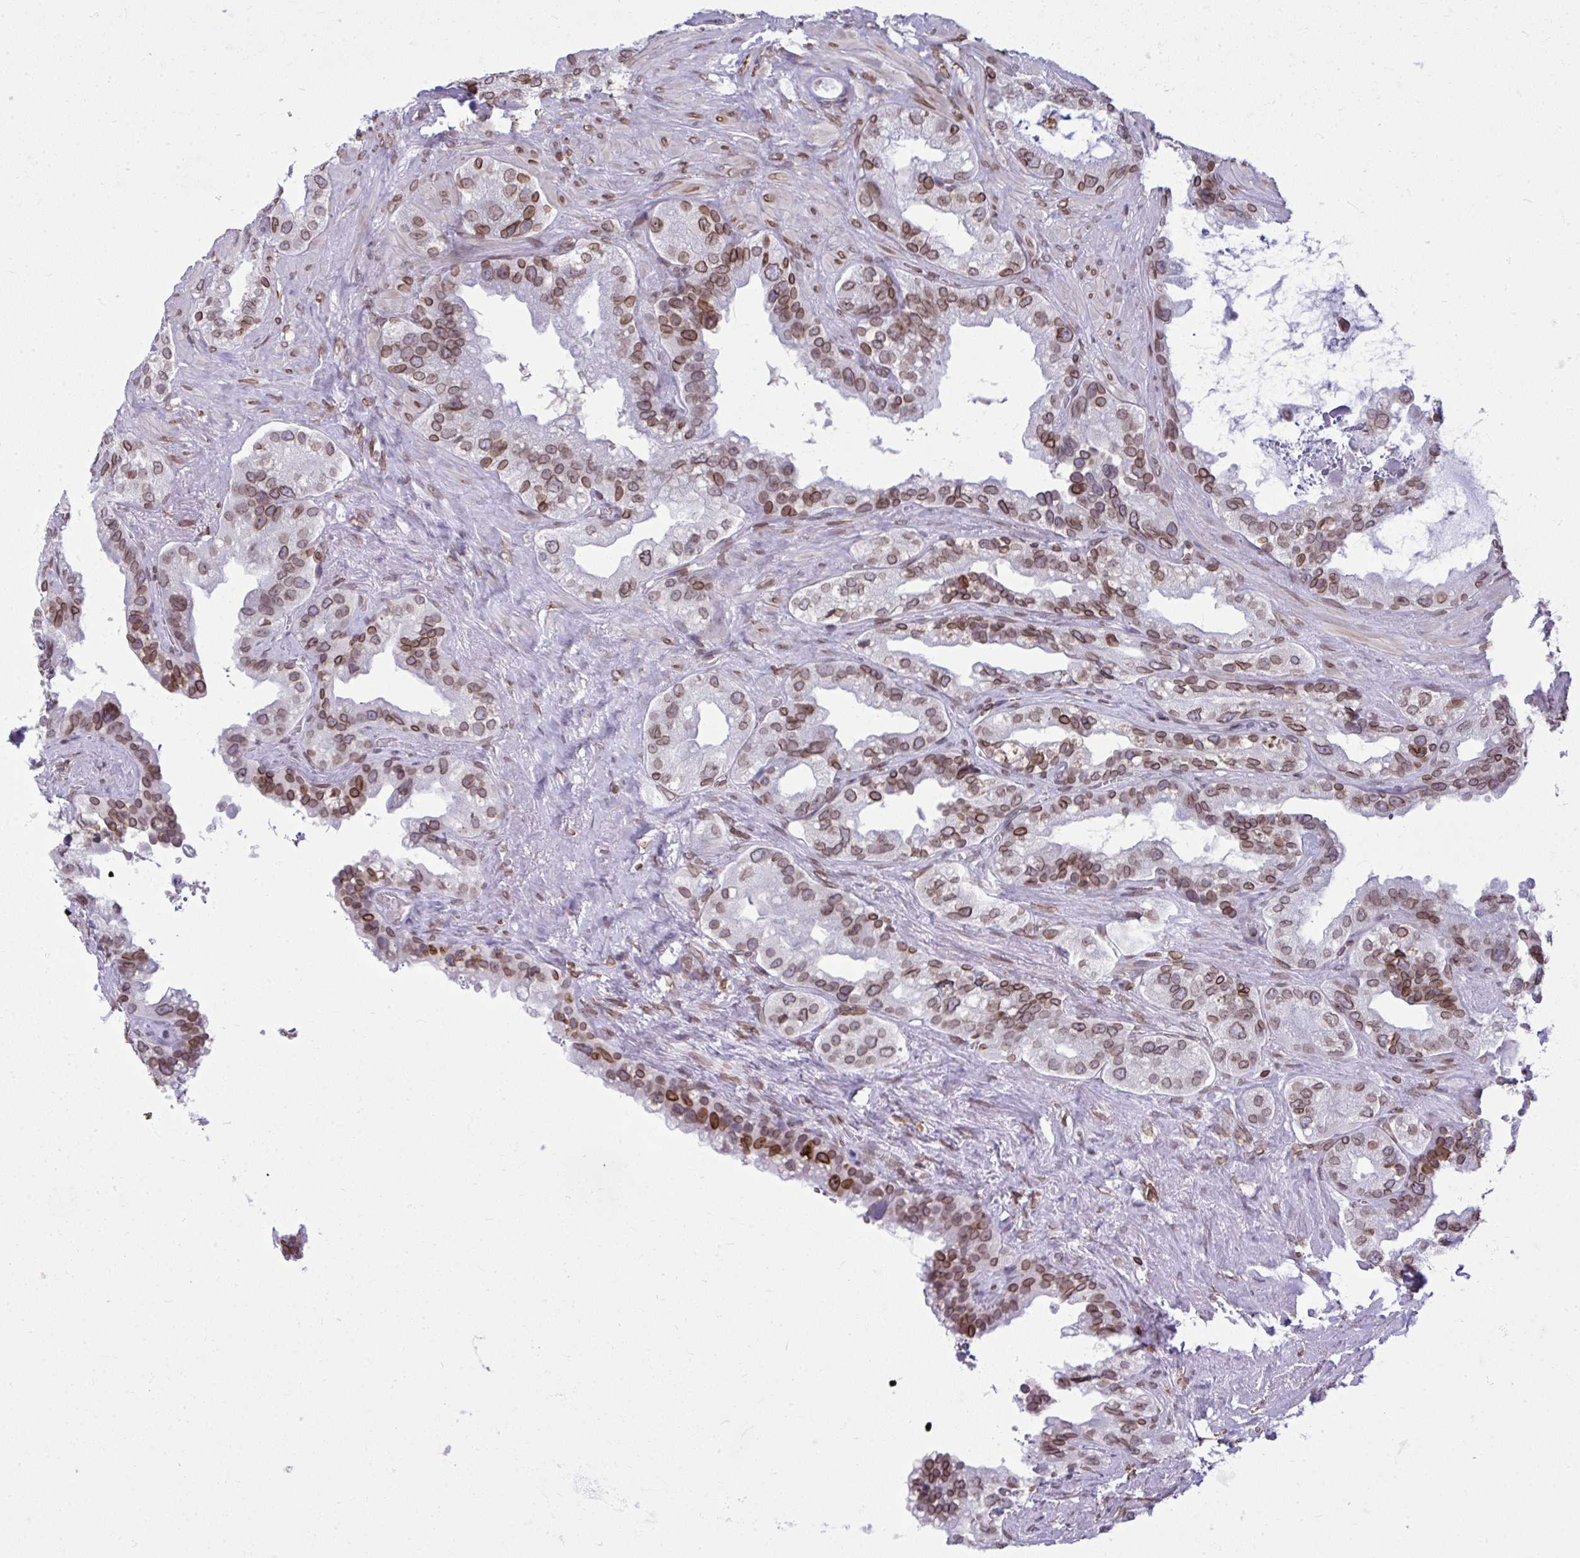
{"staining": {"intensity": "moderate", "quantity": ">75%", "location": "cytoplasmic/membranous,nuclear"}, "tissue": "seminal vesicle", "cell_type": "Glandular cells", "image_type": "normal", "snomed": [{"axis": "morphology", "description": "Normal tissue, NOS"}, {"axis": "topography", "description": "Seminal veicle"}, {"axis": "topography", "description": "Peripheral nerve tissue"}], "caption": "Glandular cells exhibit medium levels of moderate cytoplasmic/membranous,nuclear expression in approximately >75% of cells in normal seminal vesicle.", "gene": "LMNB2", "patient": {"sex": "male", "age": 76}}